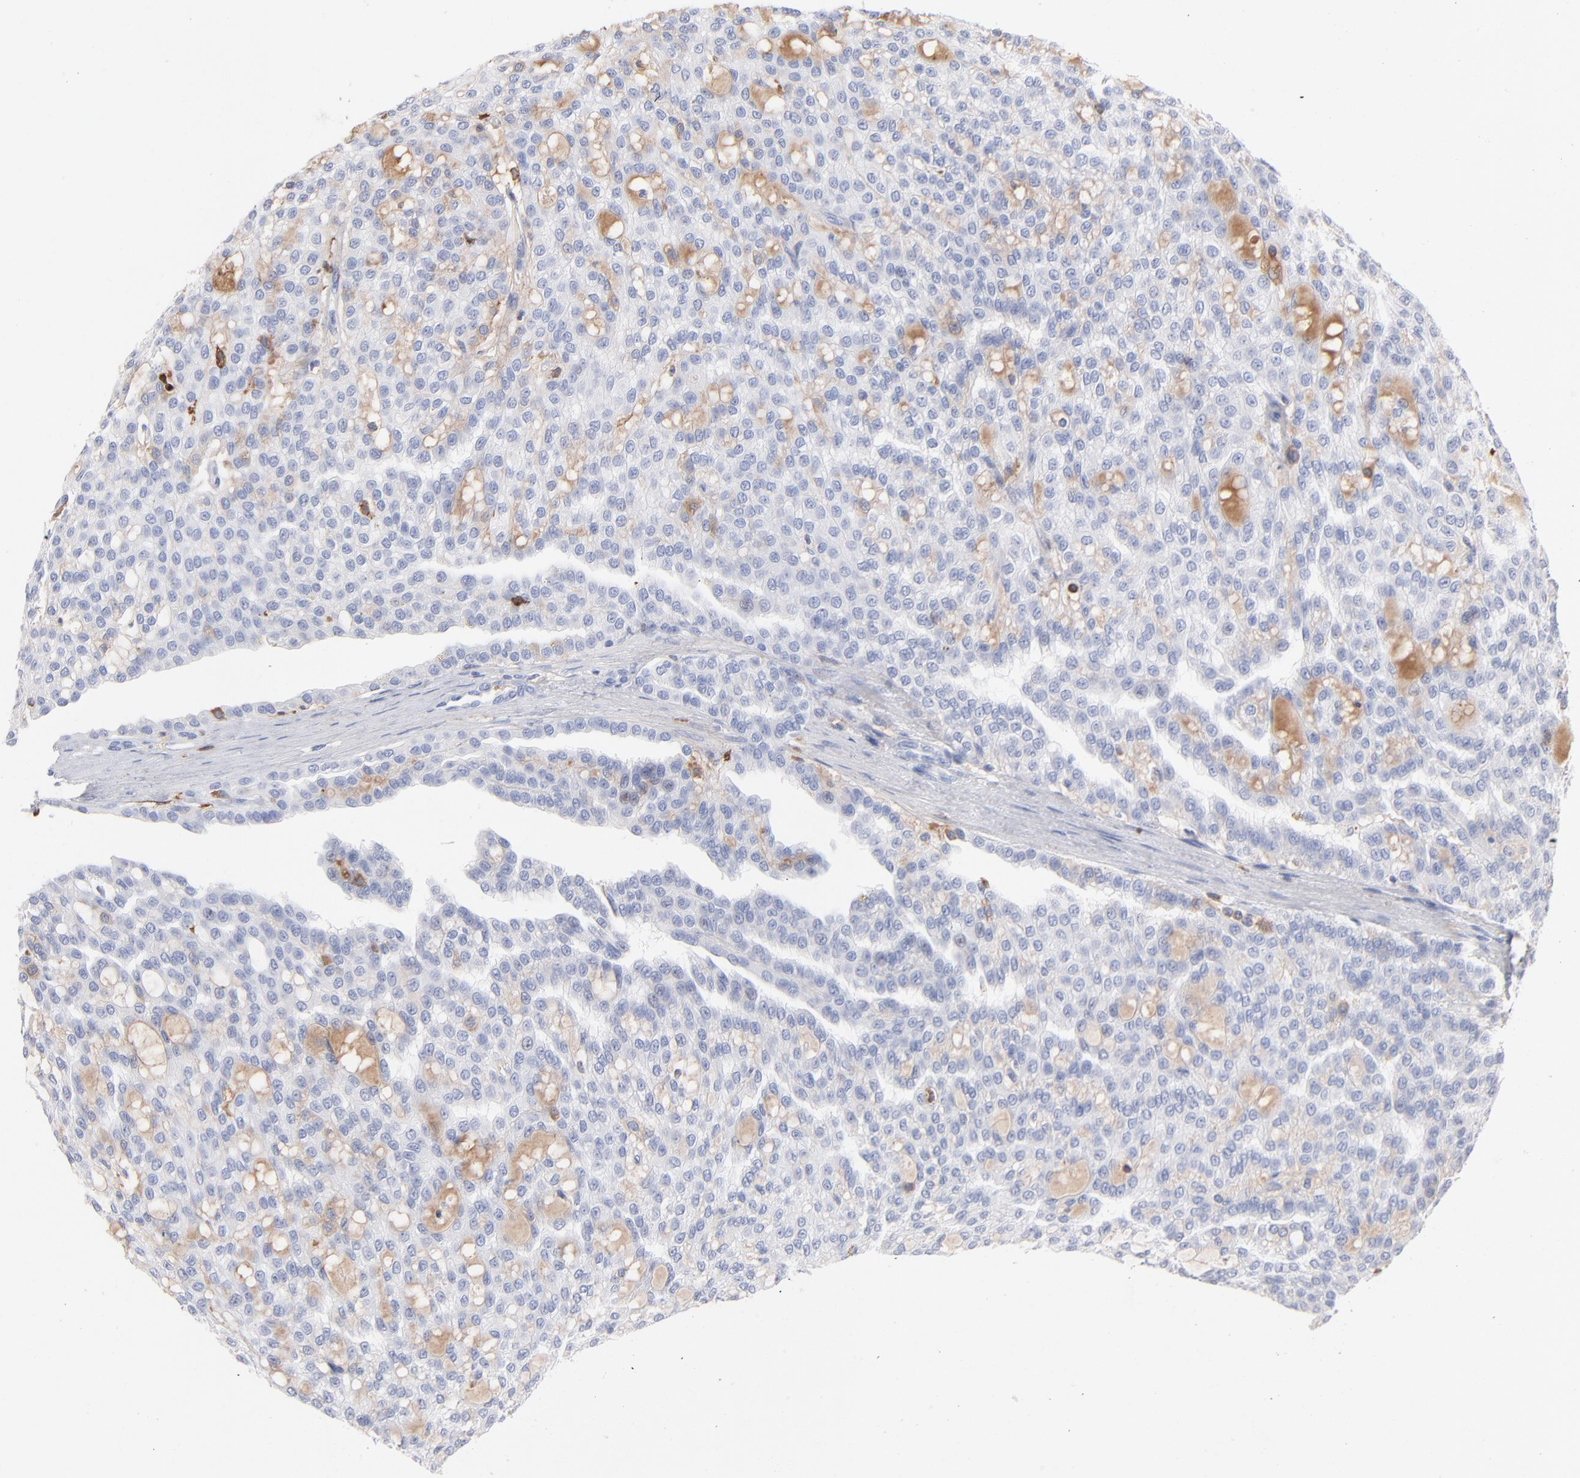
{"staining": {"intensity": "negative", "quantity": "none", "location": "none"}, "tissue": "renal cancer", "cell_type": "Tumor cells", "image_type": "cancer", "snomed": [{"axis": "morphology", "description": "Adenocarcinoma, NOS"}, {"axis": "topography", "description": "Kidney"}], "caption": "Tumor cells show no significant staining in renal cancer. (Immunohistochemistry, brightfield microscopy, high magnification).", "gene": "APOH", "patient": {"sex": "male", "age": 63}}